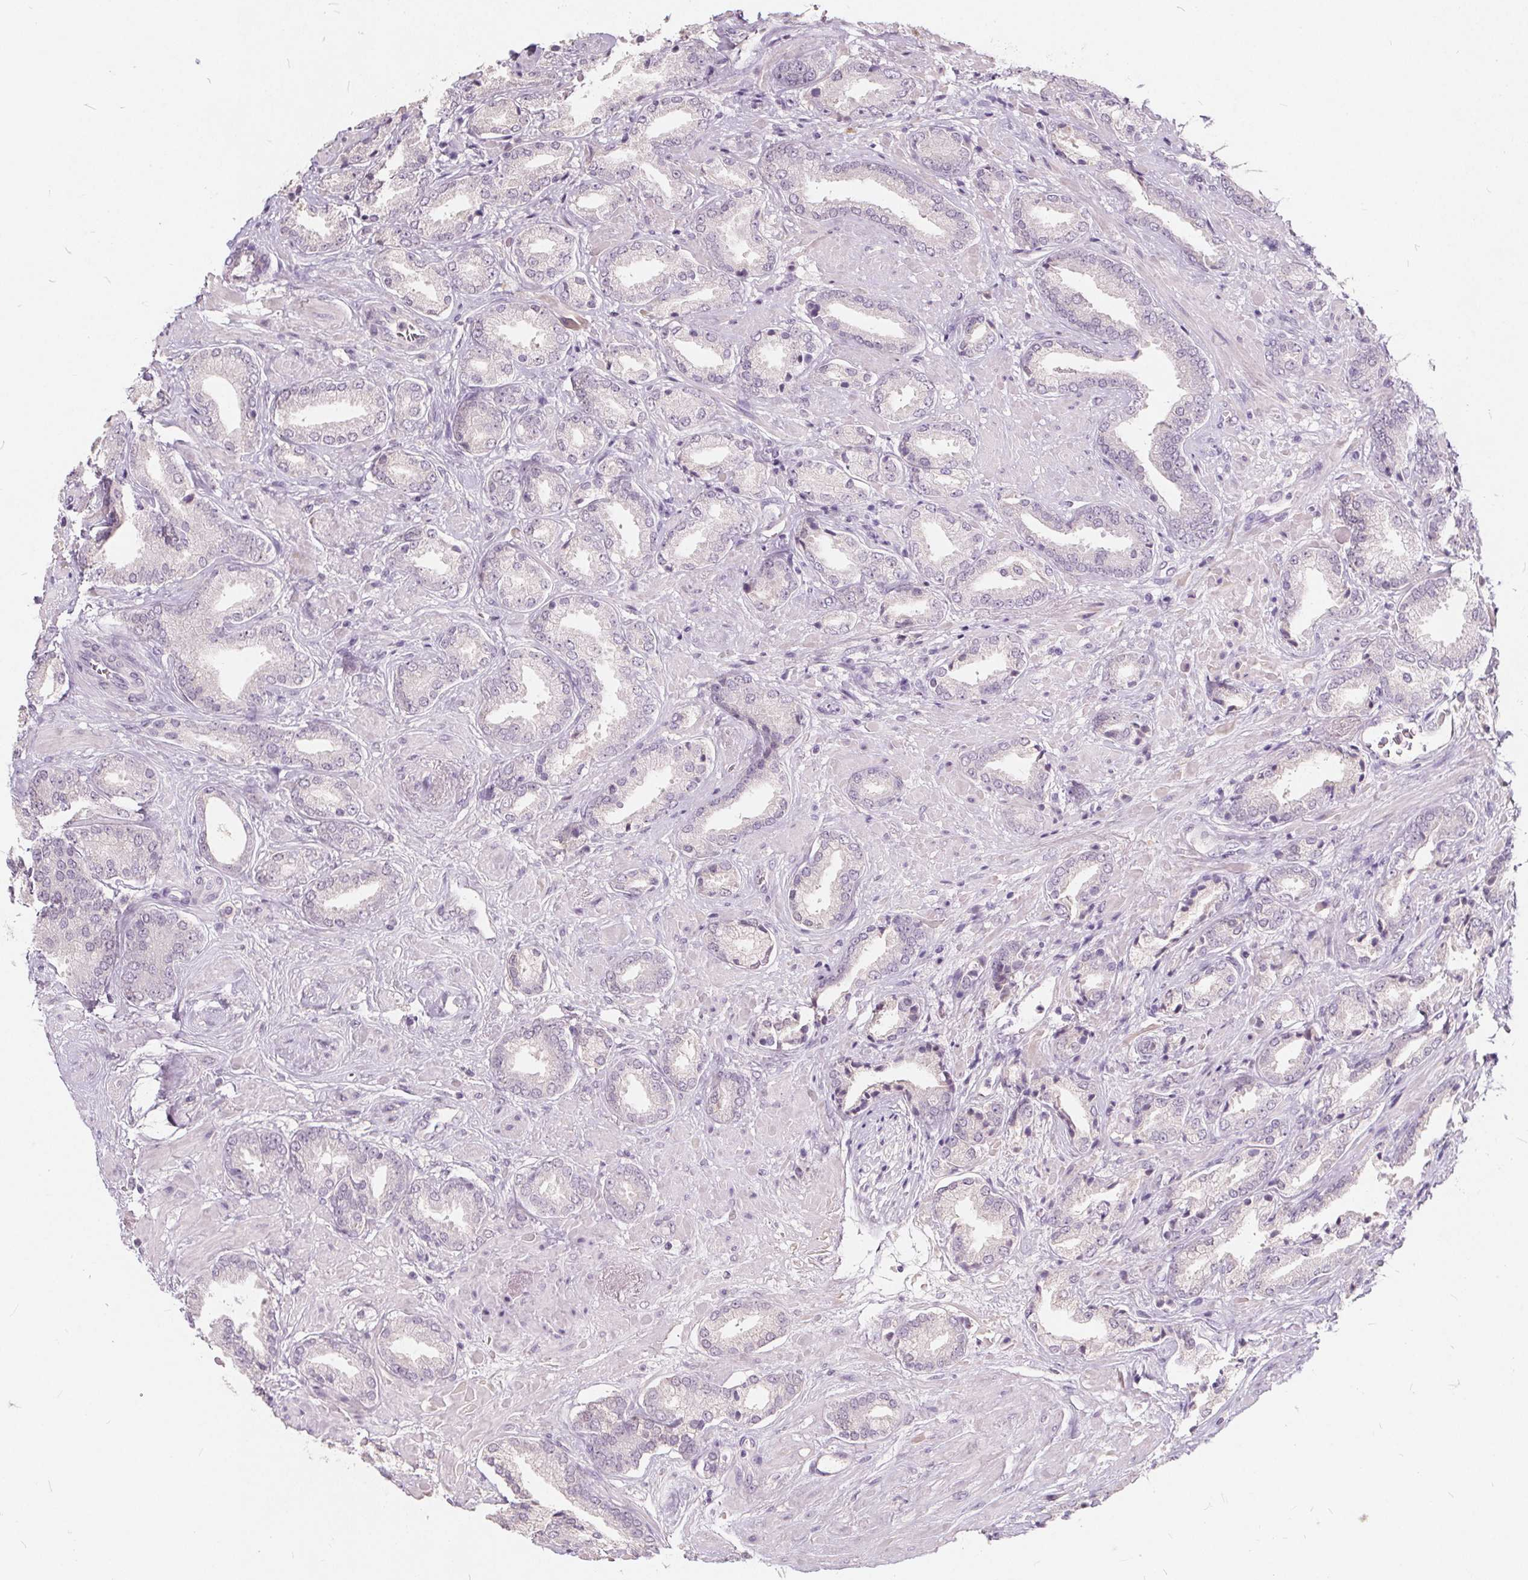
{"staining": {"intensity": "negative", "quantity": "none", "location": "none"}, "tissue": "prostate cancer", "cell_type": "Tumor cells", "image_type": "cancer", "snomed": [{"axis": "morphology", "description": "Adenocarcinoma, High grade"}, {"axis": "topography", "description": "Prostate"}], "caption": "Tumor cells are negative for protein expression in human prostate adenocarcinoma (high-grade).", "gene": "PLA2G2E", "patient": {"sex": "male", "age": 56}}